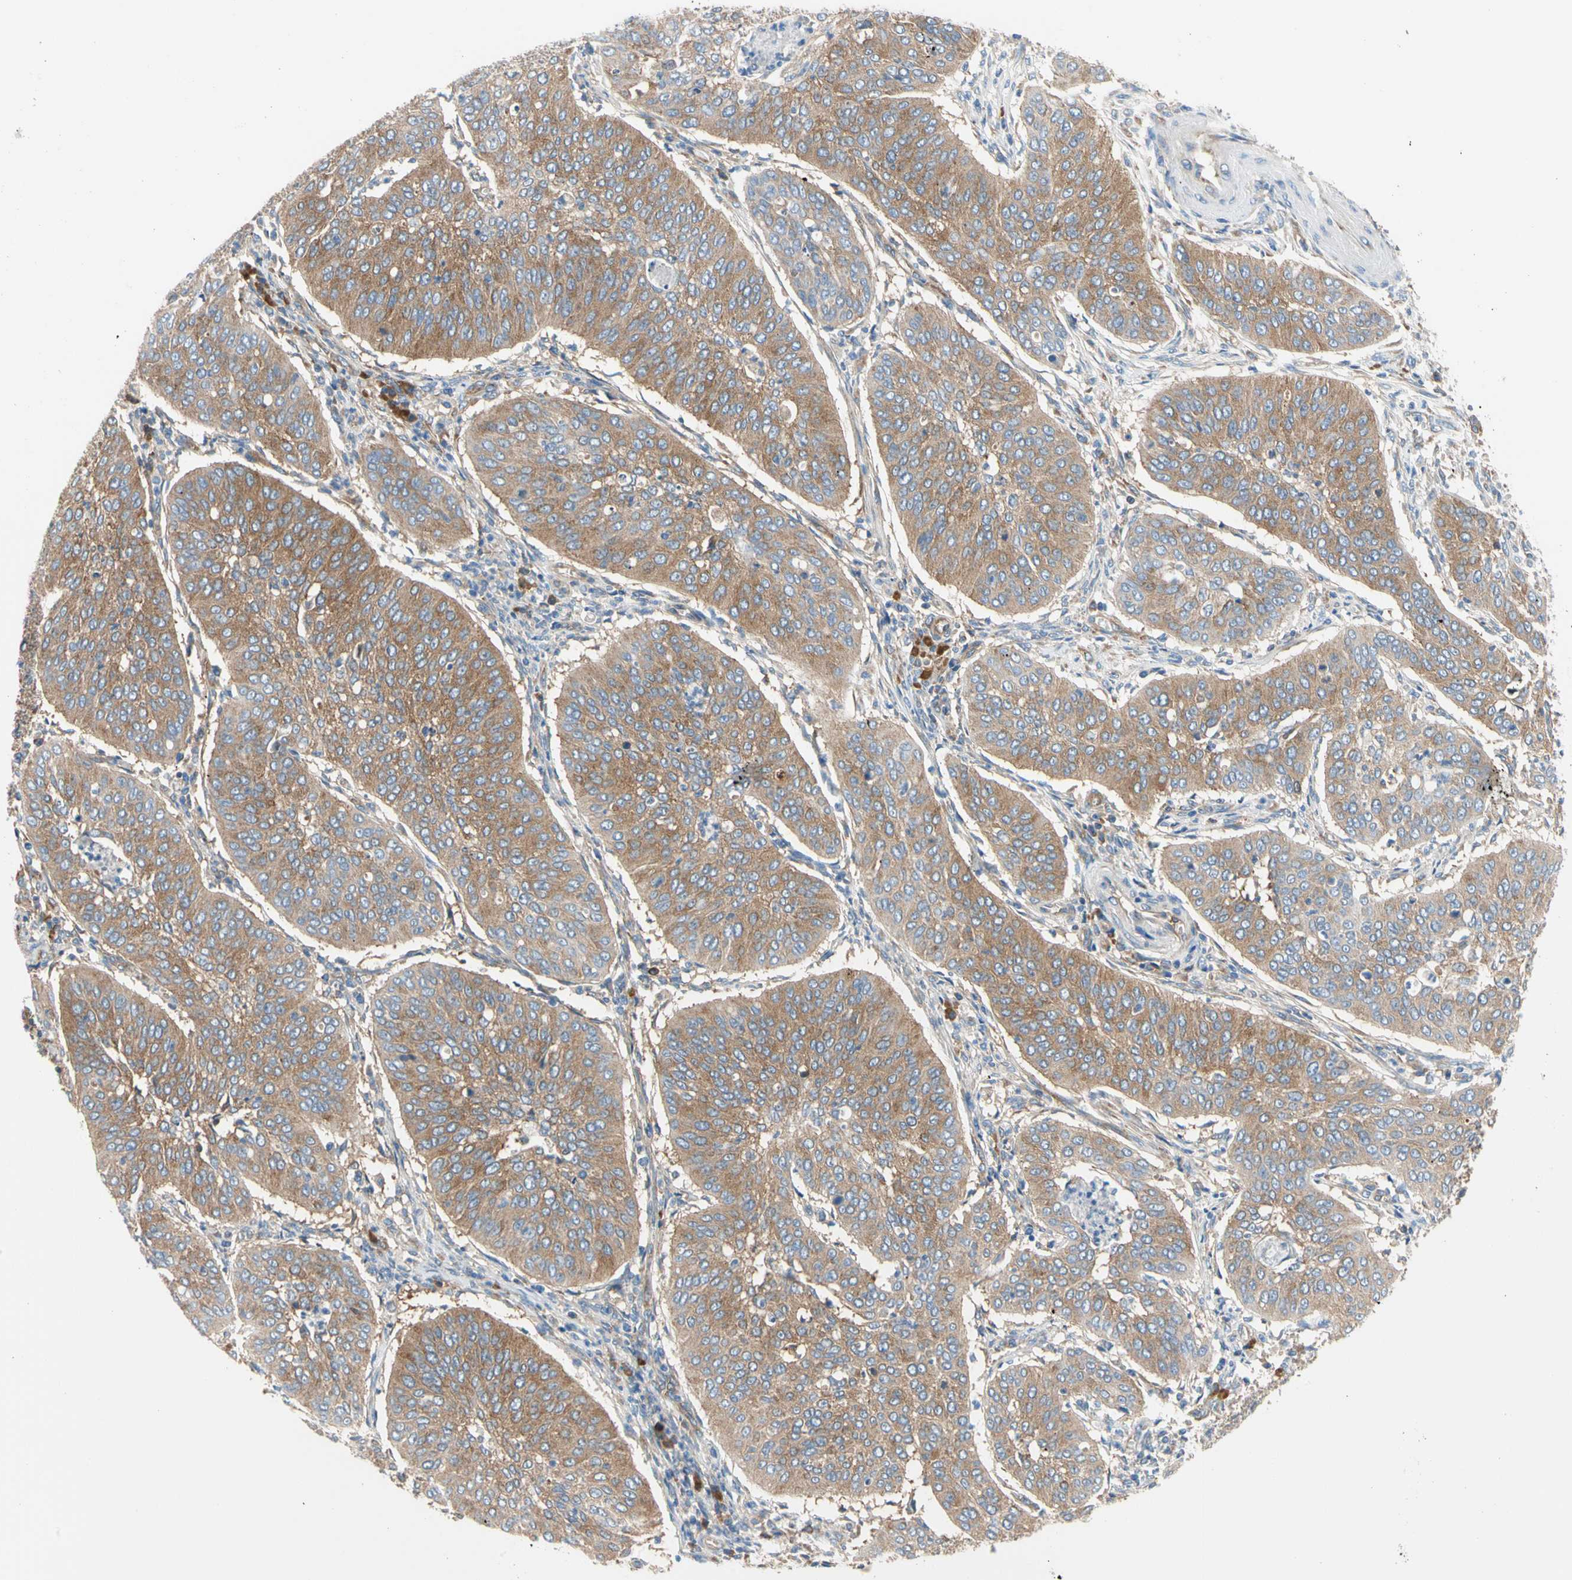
{"staining": {"intensity": "moderate", "quantity": ">75%", "location": "cytoplasmic/membranous"}, "tissue": "cervical cancer", "cell_type": "Tumor cells", "image_type": "cancer", "snomed": [{"axis": "morphology", "description": "Normal tissue, NOS"}, {"axis": "morphology", "description": "Squamous cell carcinoma, NOS"}, {"axis": "topography", "description": "Cervix"}], "caption": "A brown stain highlights moderate cytoplasmic/membranous expression of a protein in human cervical squamous cell carcinoma tumor cells. The protein of interest is shown in brown color, while the nuclei are stained blue.", "gene": "GPHN", "patient": {"sex": "female", "age": 39}}